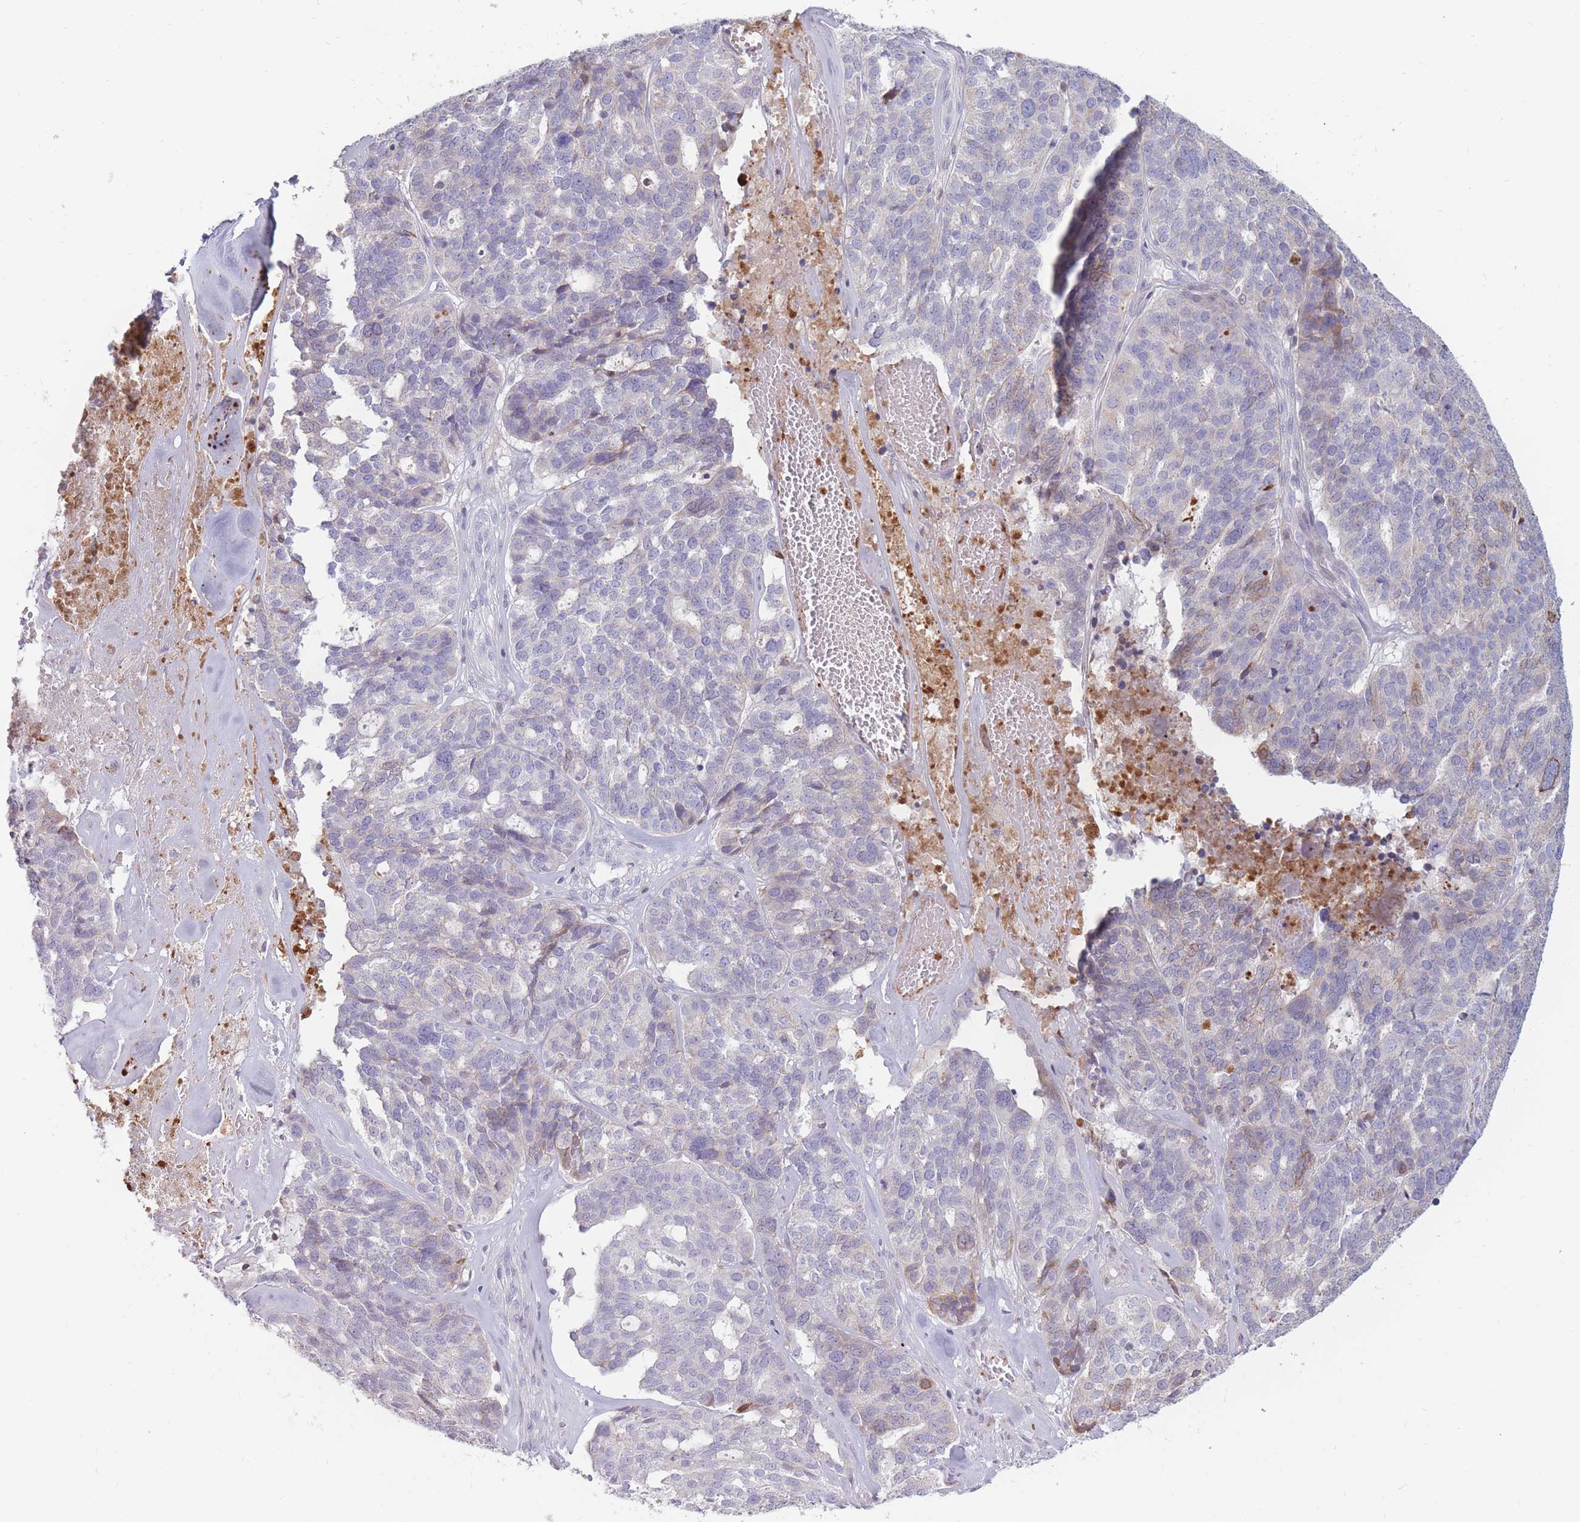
{"staining": {"intensity": "negative", "quantity": "none", "location": "none"}, "tissue": "ovarian cancer", "cell_type": "Tumor cells", "image_type": "cancer", "snomed": [{"axis": "morphology", "description": "Cystadenocarcinoma, serous, NOS"}, {"axis": "topography", "description": "Ovary"}], "caption": "A high-resolution image shows immunohistochemistry staining of ovarian cancer (serous cystadenocarcinoma), which exhibits no significant positivity in tumor cells.", "gene": "PTGDR", "patient": {"sex": "female", "age": 59}}